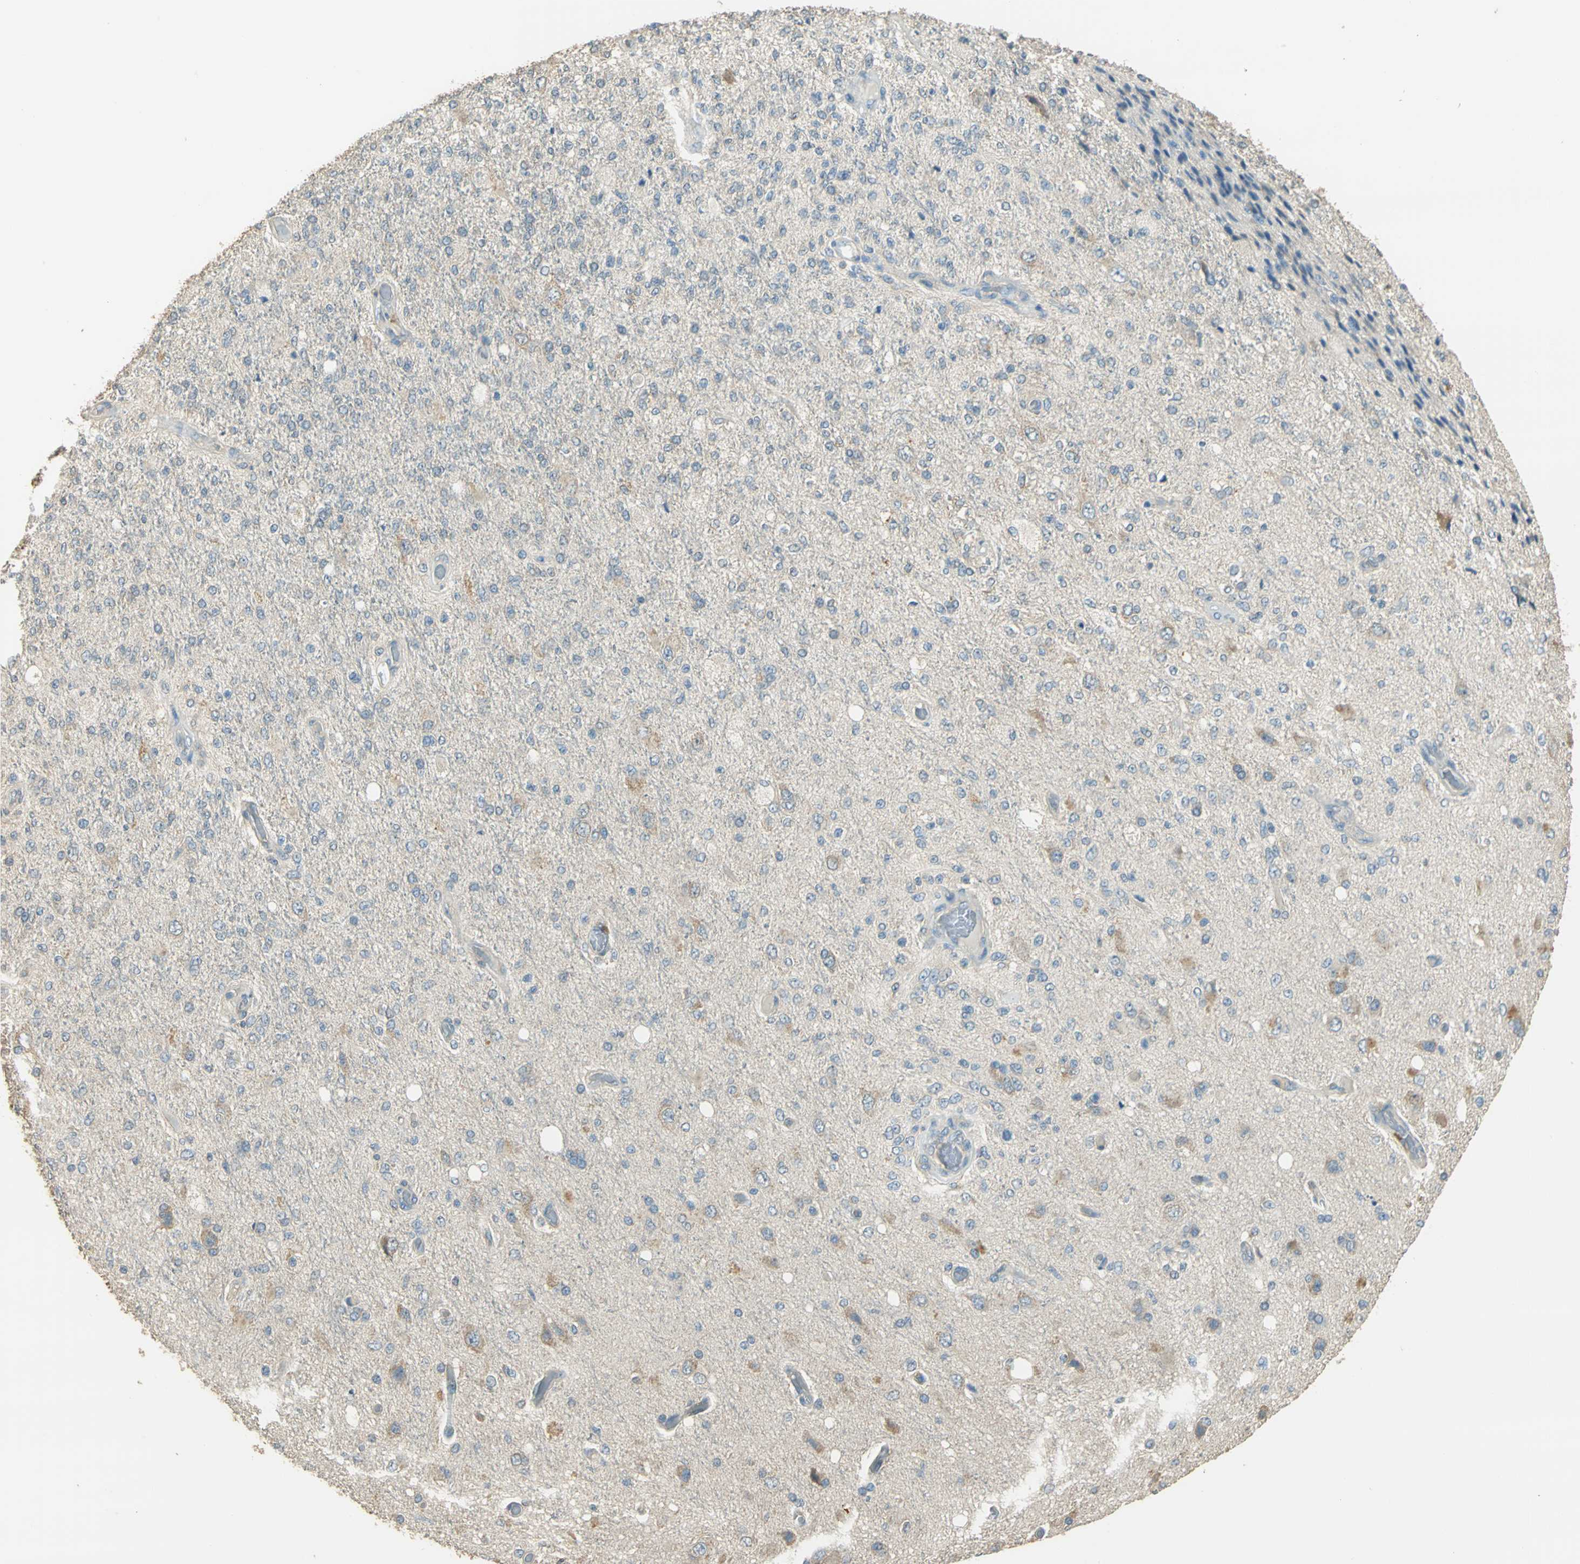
{"staining": {"intensity": "weak", "quantity": "25%-75%", "location": "cytoplasmic/membranous"}, "tissue": "glioma", "cell_type": "Tumor cells", "image_type": "cancer", "snomed": [{"axis": "morphology", "description": "Normal tissue, NOS"}, {"axis": "morphology", "description": "Glioma, malignant, High grade"}, {"axis": "topography", "description": "Cerebral cortex"}], "caption": "Weak cytoplasmic/membranous staining for a protein is appreciated in about 25%-75% of tumor cells of glioma using immunohistochemistry (IHC).", "gene": "SHC2", "patient": {"sex": "male", "age": 77}}